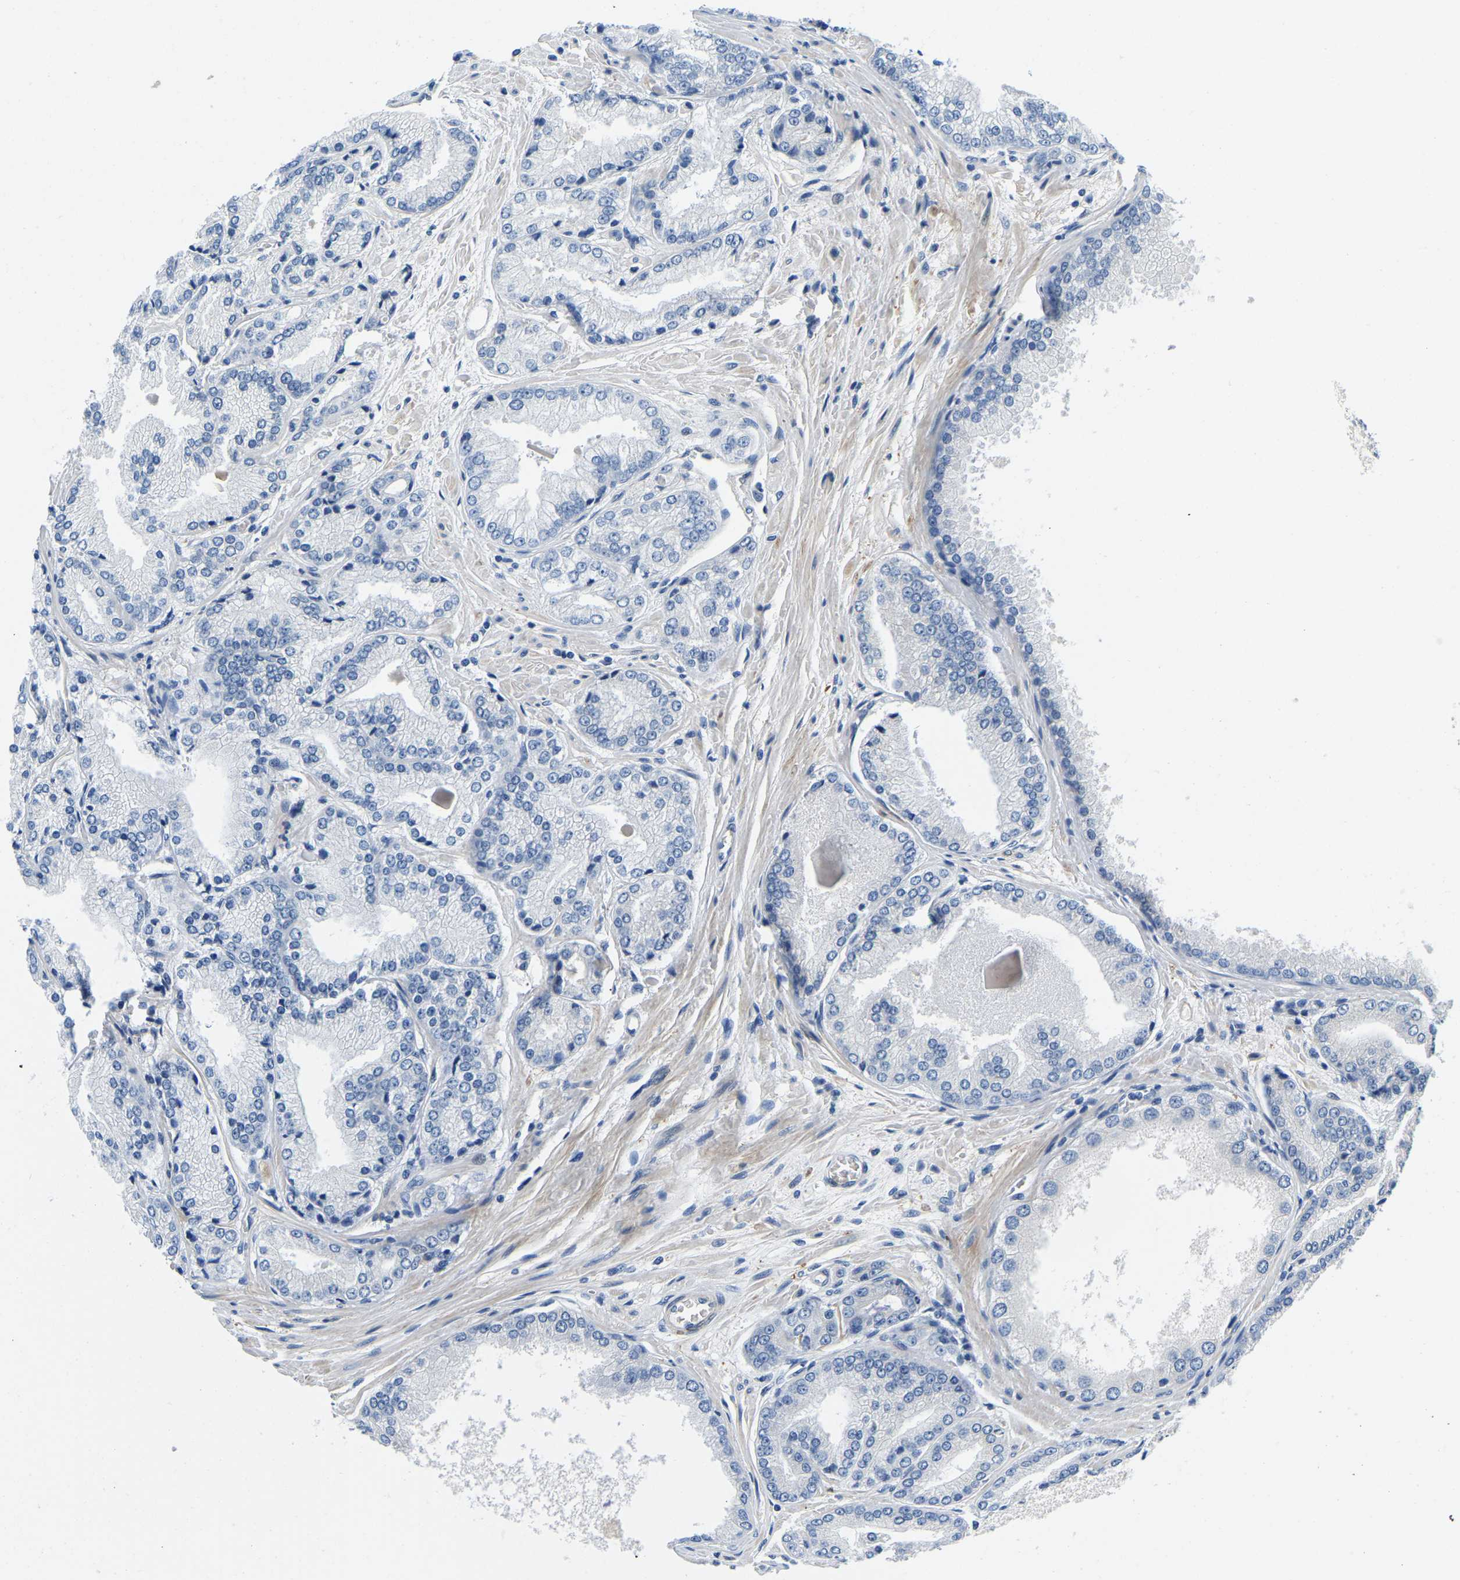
{"staining": {"intensity": "negative", "quantity": "none", "location": "none"}, "tissue": "prostate cancer", "cell_type": "Tumor cells", "image_type": "cancer", "snomed": [{"axis": "morphology", "description": "Adenocarcinoma, High grade"}, {"axis": "topography", "description": "Prostate"}], "caption": "The image reveals no significant staining in tumor cells of high-grade adenocarcinoma (prostate). (DAB IHC with hematoxylin counter stain).", "gene": "LIAS", "patient": {"sex": "male", "age": 59}}